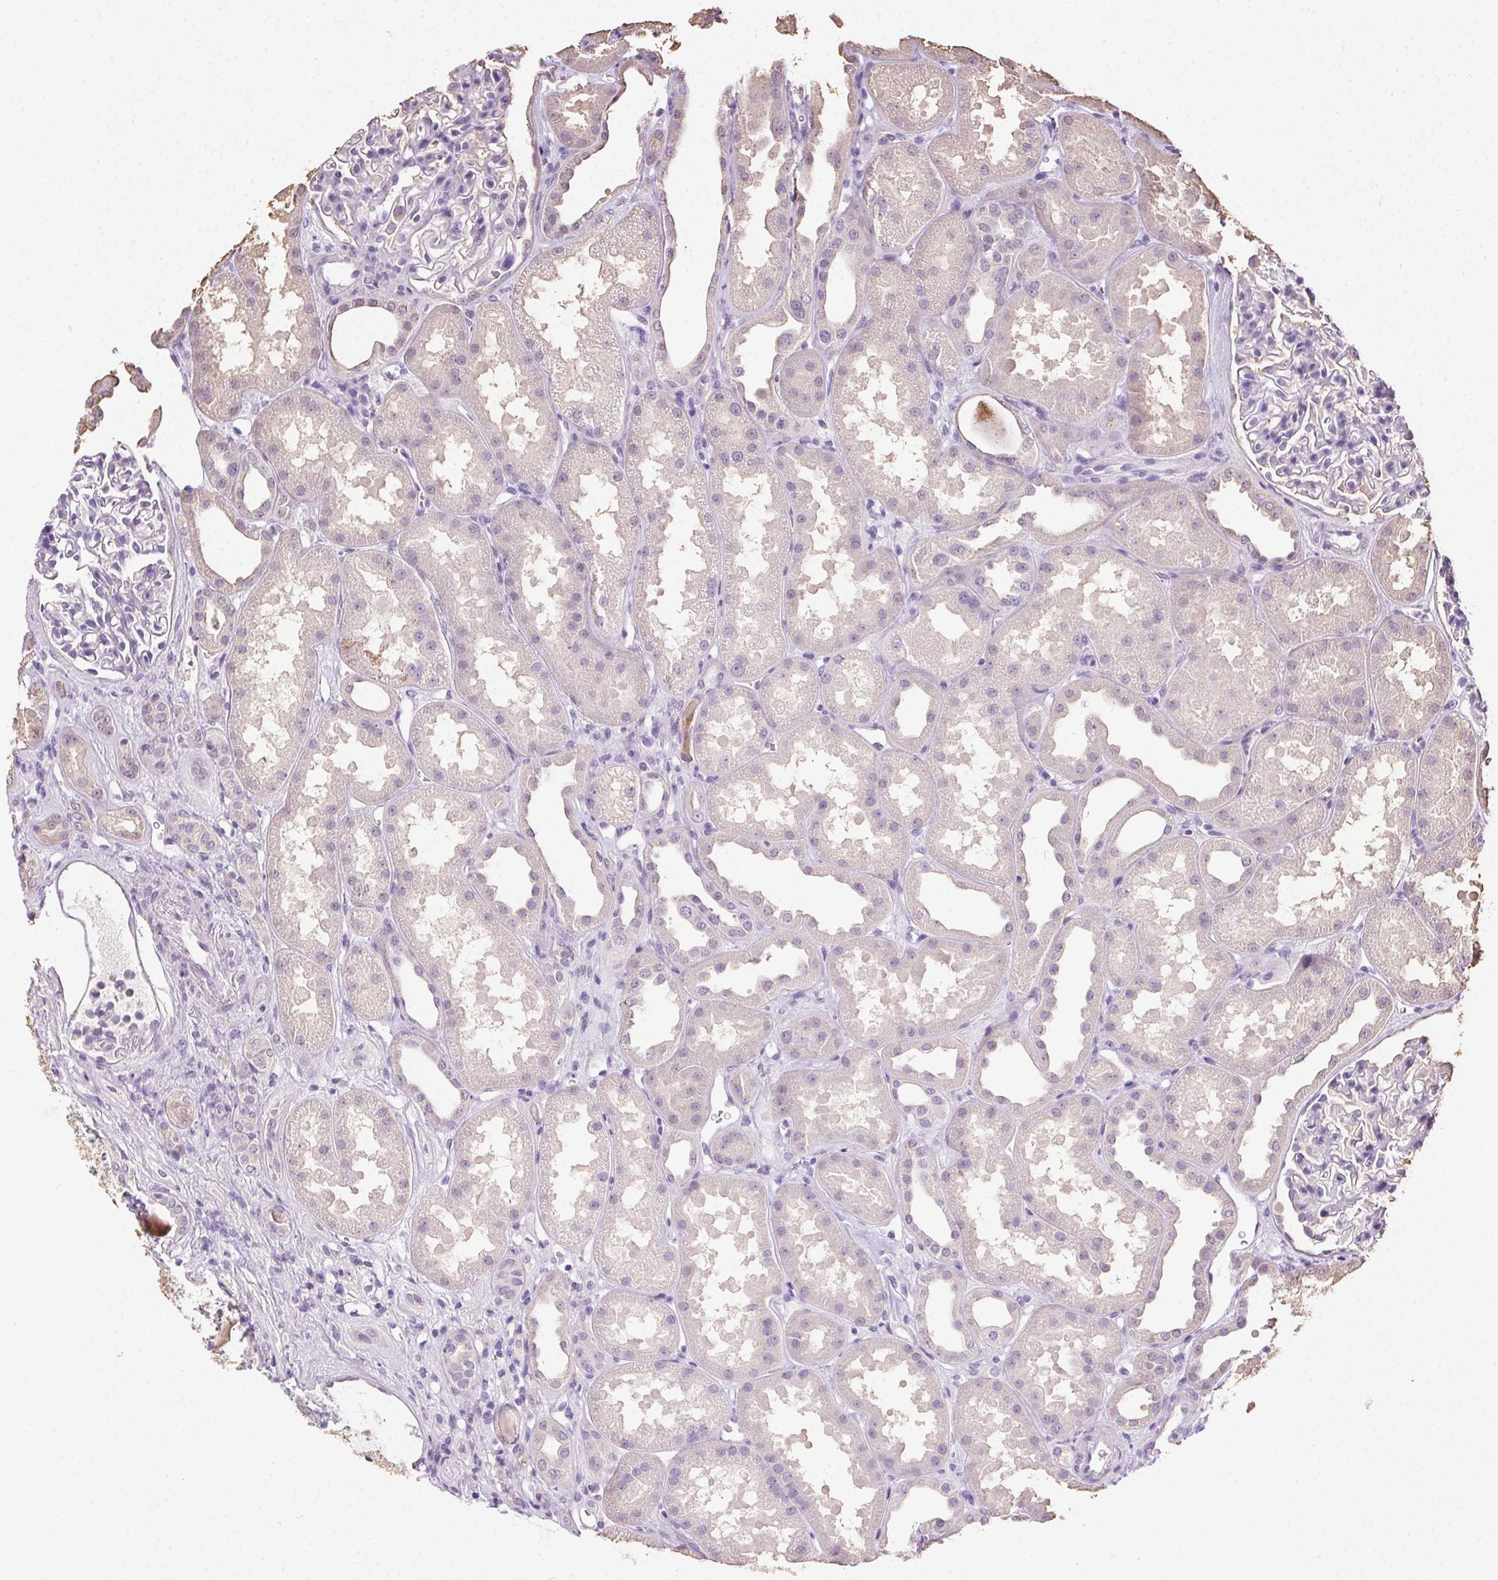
{"staining": {"intensity": "negative", "quantity": "none", "location": "none"}, "tissue": "kidney", "cell_type": "Cells in glomeruli", "image_type": "normal", "snomed": [{"axis": "morphology", "description": "Normal tissue, NOS"}, {"axis": "topography", "description": "Kidney"}], "caption": "A histopathology image of kidney stained for a protein demonstrates no brown staining in cells in glomeruli. The staining was performed using DAB to visualize the protein expression in brown, while the nuclei were stained in blue with hematoxylin (Magnification: 20x).", "gene": "SYCE2", "patient": {"sex": "male", "age": 61}}